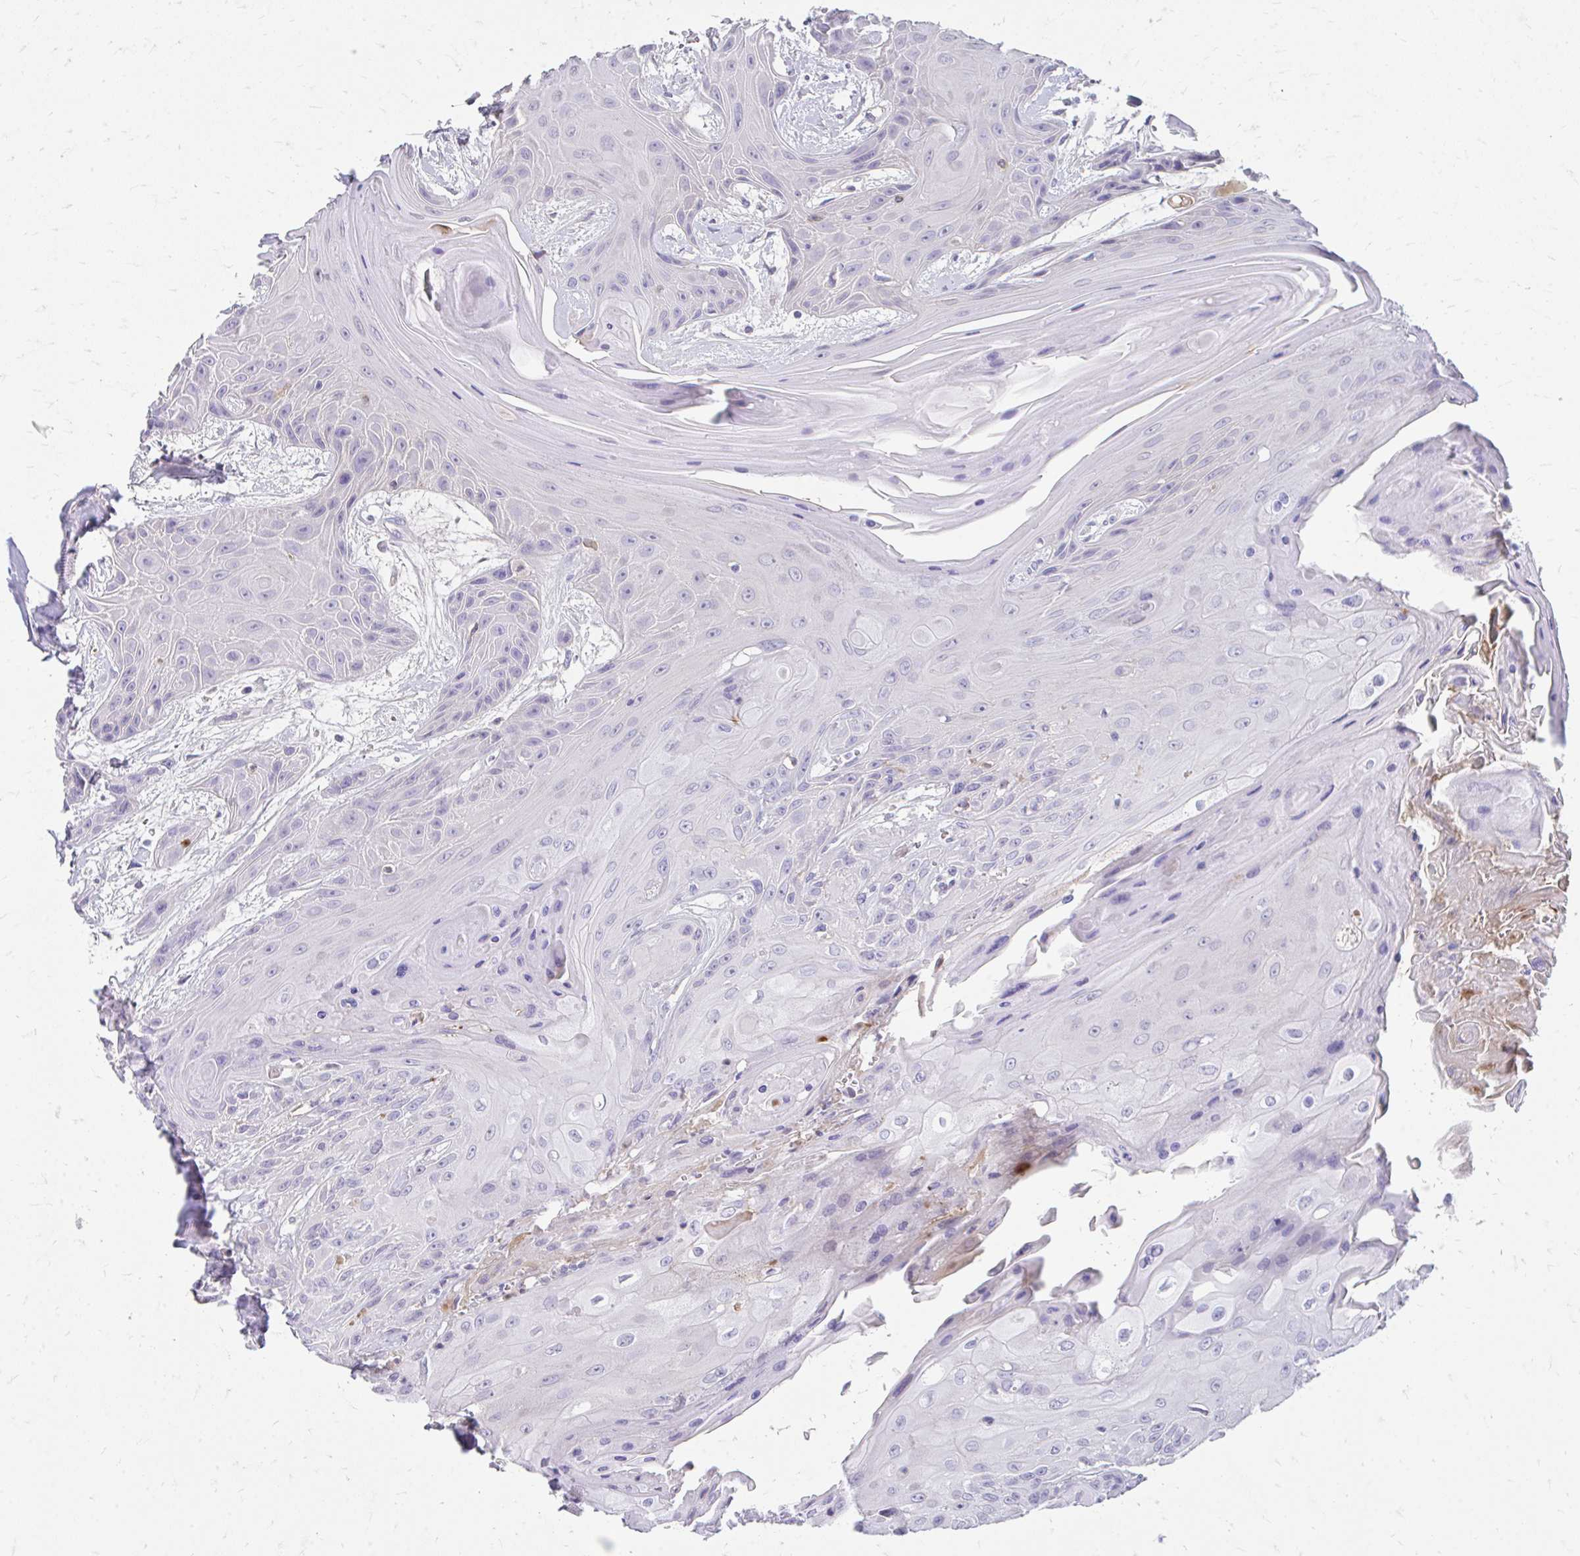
{"staining": {"intensity": "negative", "quantity": "none", "location": "none"}, "tissue": "head and neck cancer", "cell_type": "Tumor cells", "image_type": "cancer", "snomed": [{"axis": "morphology", "description": "Squamous cell carcinoma, NOS"}, {"axis": "topography", "description": "Head-Neck"}], "caption": "DAB (3,3'-diaminobenzidine) immunohistochemical staining of head and neck cancer exhibits no significant staining in tumor cells.", "gene": "CFH", "patient": {"sex": "female", "age": 73}}